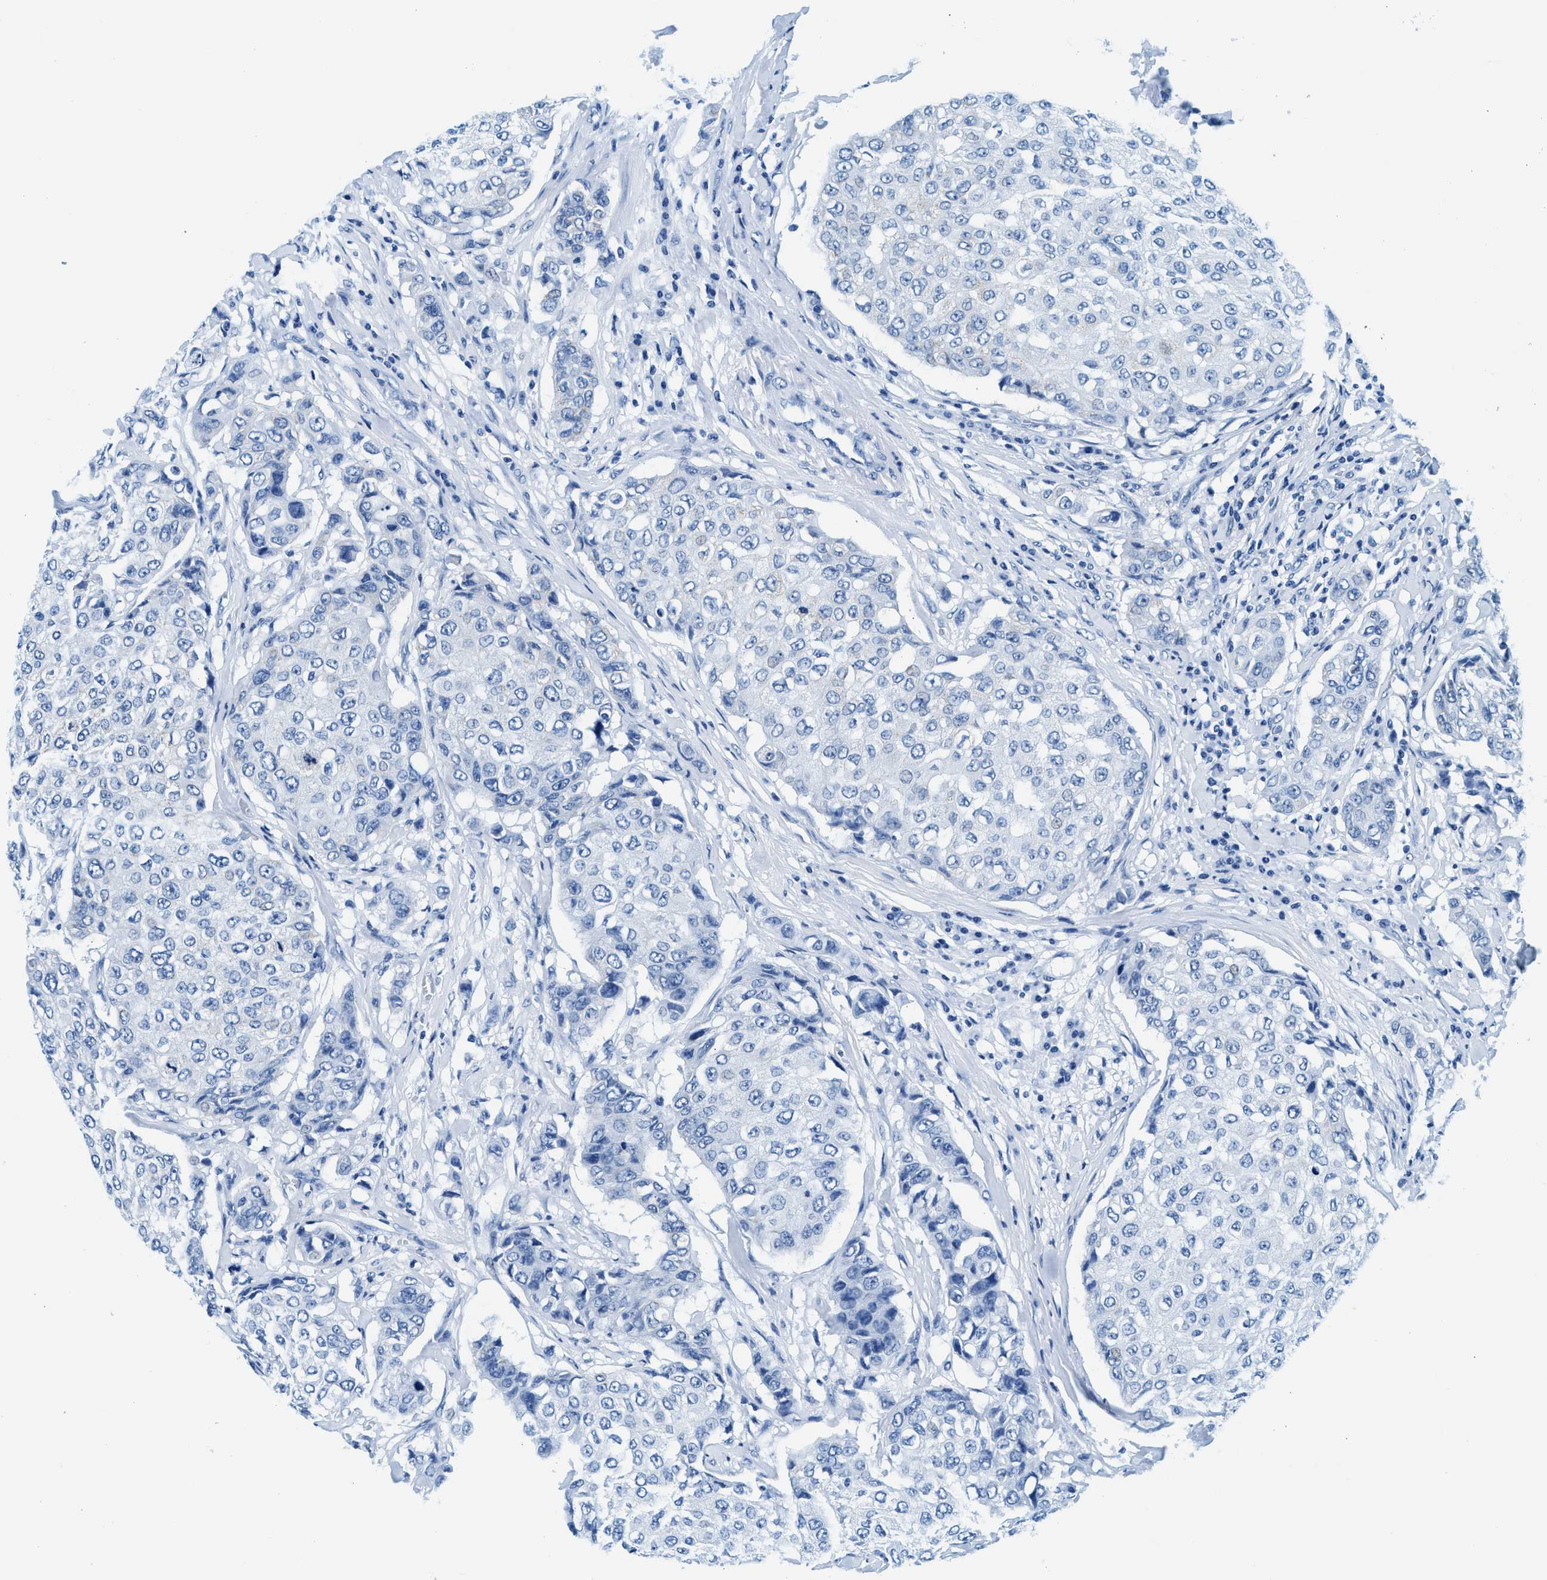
{"staining": {"intensity": "negative", "quantity": "none", "location": "none"}, "tissue": "breast cancer", "cell_type": "Tumor cells", "image_type": "cancer", "snomed": [{"axis": "morphology", "description": "Duct carcinoma"}, {"axis": "topography", "description": "Breast"}], "caption": "The photomicrograph shows no staining of tumor cells in invasive ductal carcinoma (breast).", "gene": "VPS53", "patient": {"sex": "female", "age": 27}}